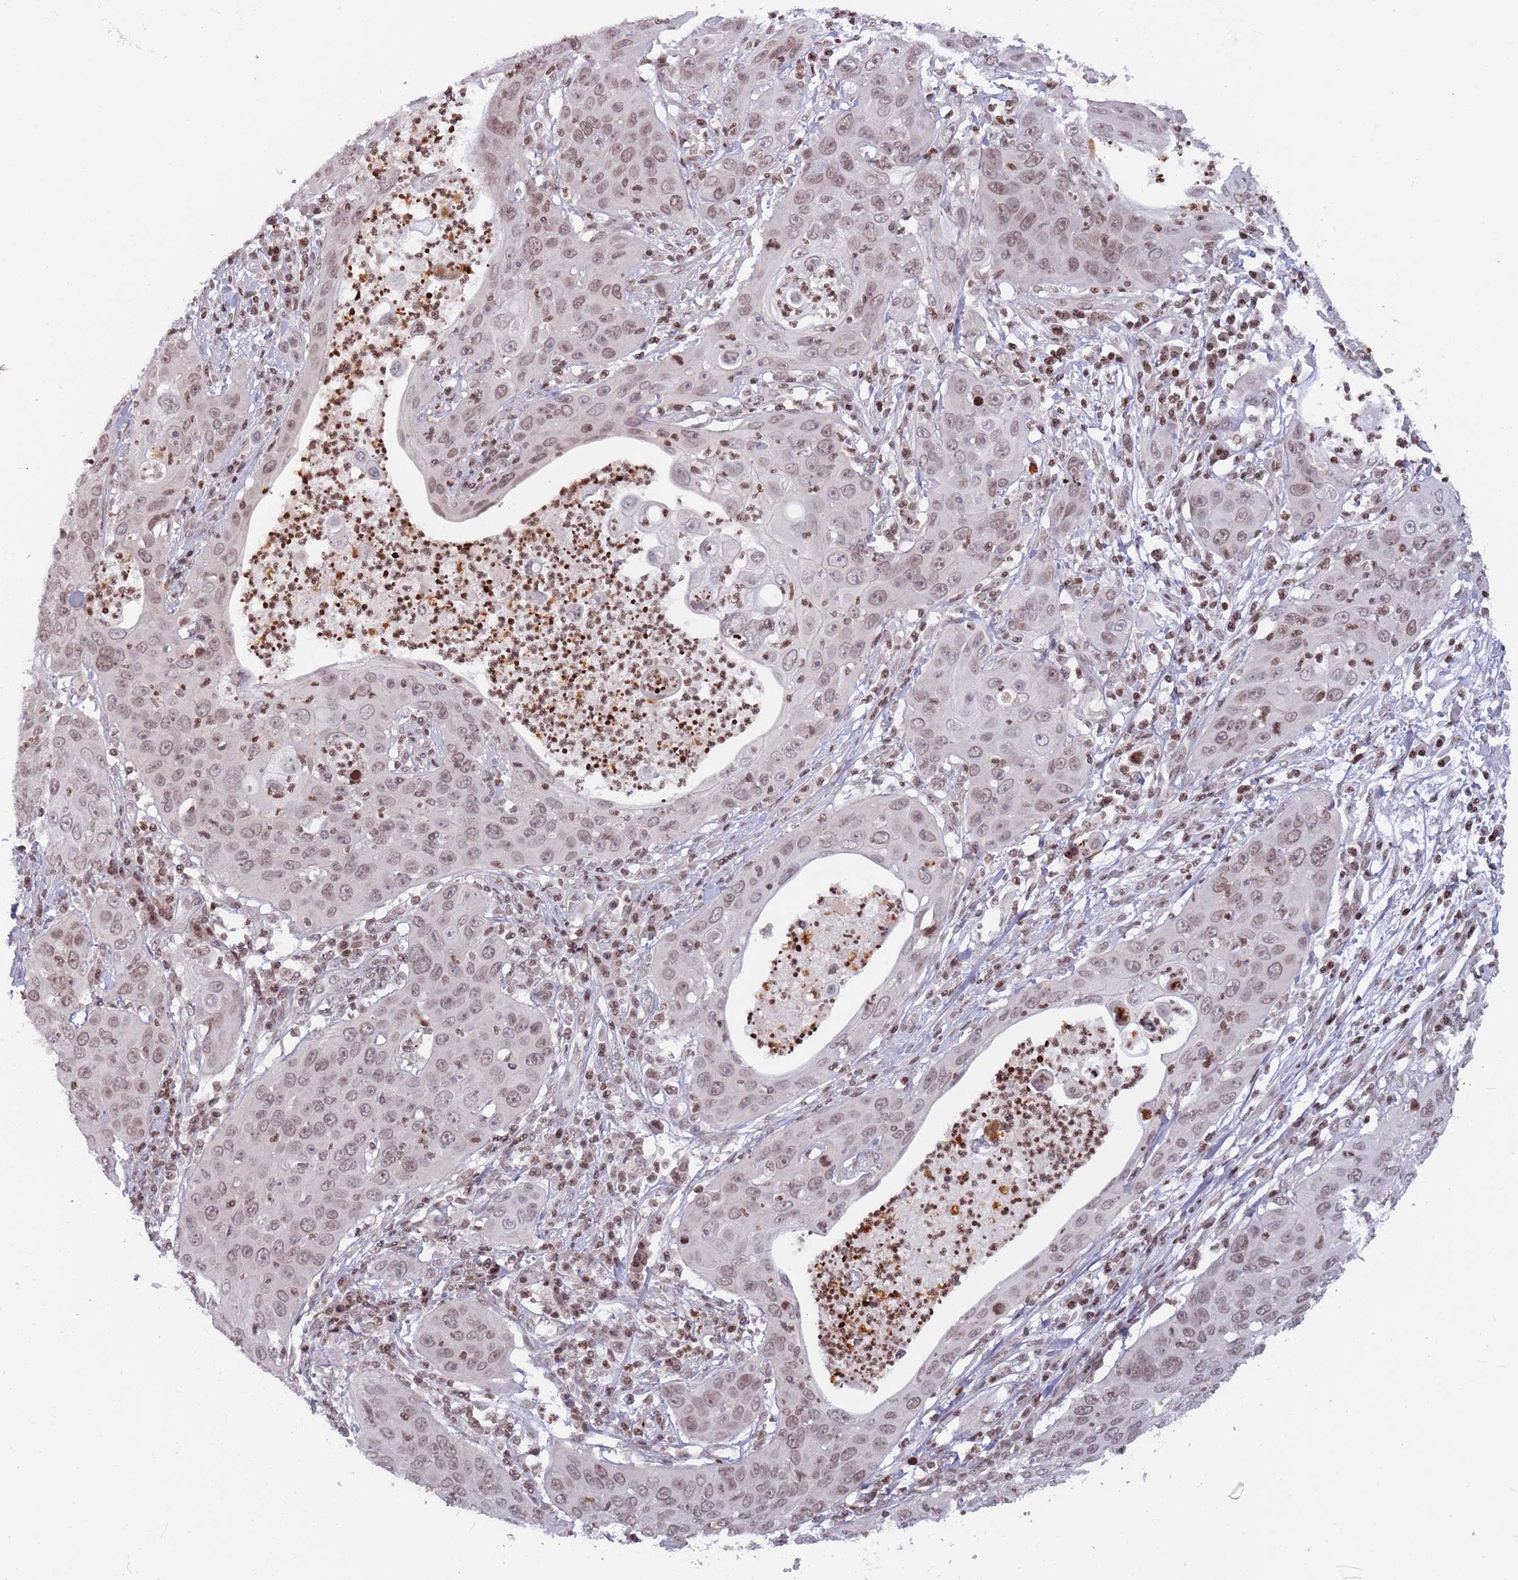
{"staining": {"intensity": "weak", "quantity": ">75%", "location": "nuclear"}, "tissue": "cervical cancer", "cell_type": "Tumor cells", "image_type": "cancer", "snomed": [{"axis": "morphology", "description": "Squamous cell carcinoma, NOS"}, {"axis": "topography", "description": "Cervix"}], "caption": "Human cervical squamous cell carcinoma stained with a brown dye shows weak nuclear positive staining in about >75% of tumor cells.", "gene": "SH3RF3", "patient": {"sex": "female", "age": 36}}